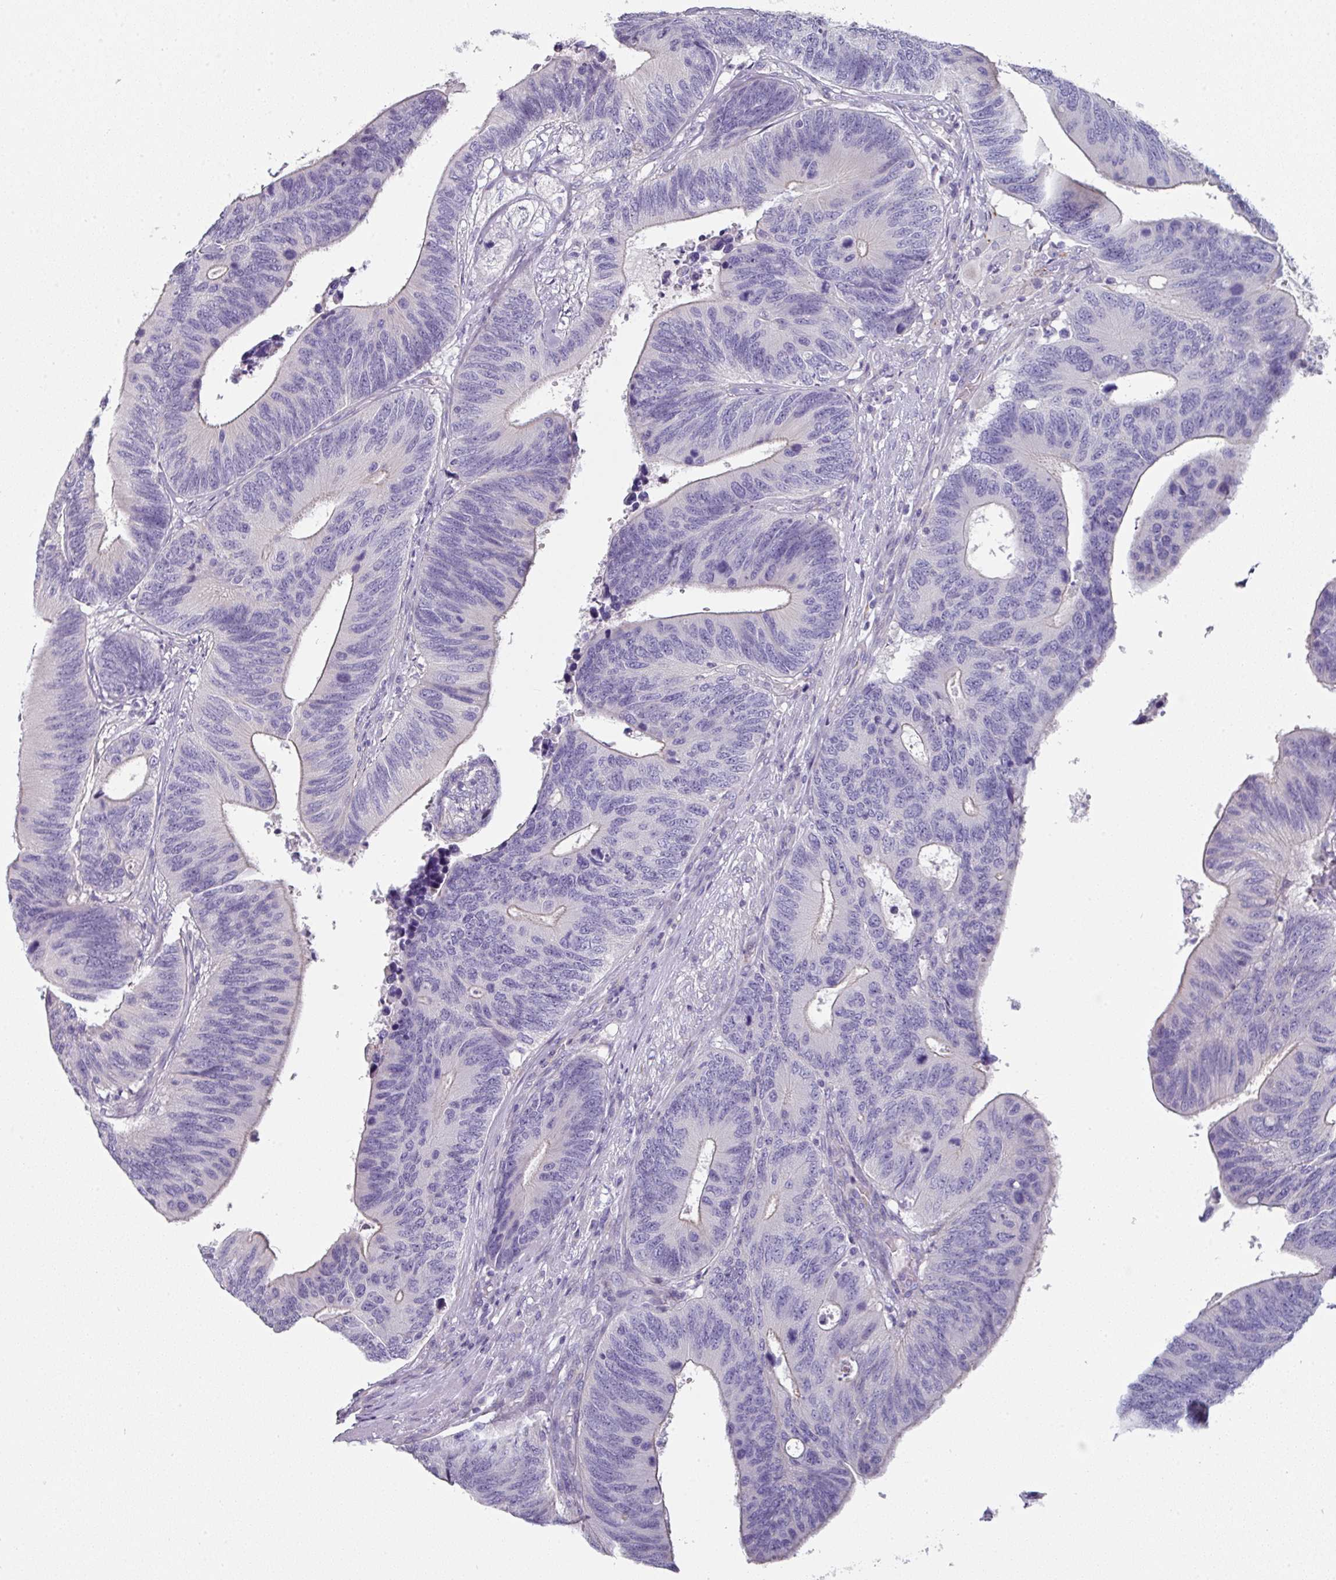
{"staining": {"intensity": "negative", "quantity": "none", "location": "none"}, "tissue": "colorectal cancer", "cell_type": "Tumor cells", "image_type": "cancer", "snomed": [{"axis": "morphology", "description": "Adenocarcinoma, NOS"}, {"axis": "topography", "description": "Colon"}], "caption": "This is an IHC micrograph of human colorectal adenocarcinoma. There is no positivity in tumor cells.", "gene": "SLC17A7", "patient": {"sex": "male", "age": 87}}